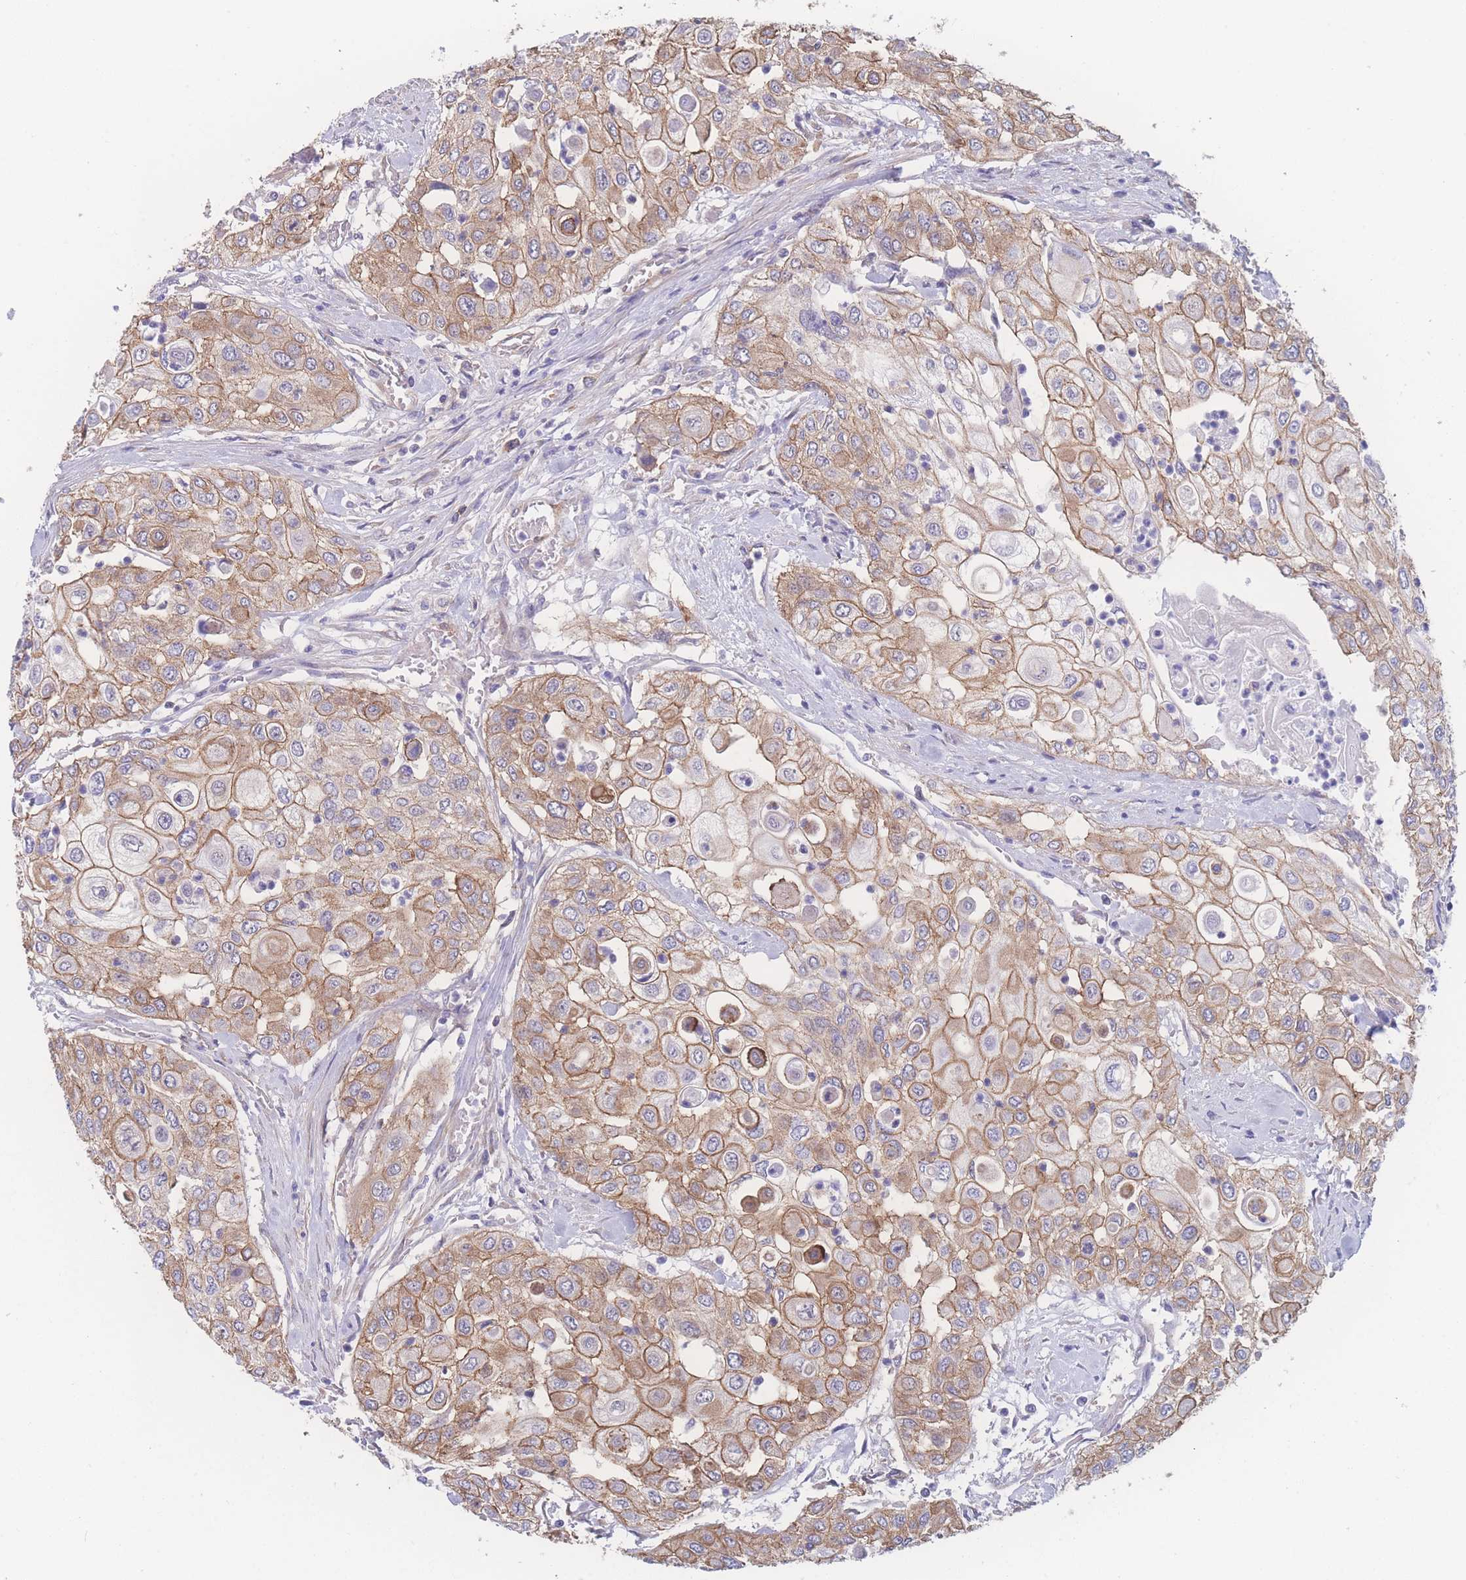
{"staining": {"intensity": "moderate", "quantity": ">75%", "location": "cytoplasmic/membranous"}, "tissue": "urothelial cancer", "cell_type": "Tumor cells", "image_type": "cancer", "snomed": [{"axis": "morphology", "description": "Urothelial carcinoma, High grade"}, {"axis": "topography", "description": "Urinary bladder"}], "caption": "The micrograph exhibits staining of urothelial cancer, revealing moderate cytoplasmic/membranous protein expression (brown color) within tumor cells.", "gene": "CFAP97", "patient": {"sex": "female", "age": 79}}